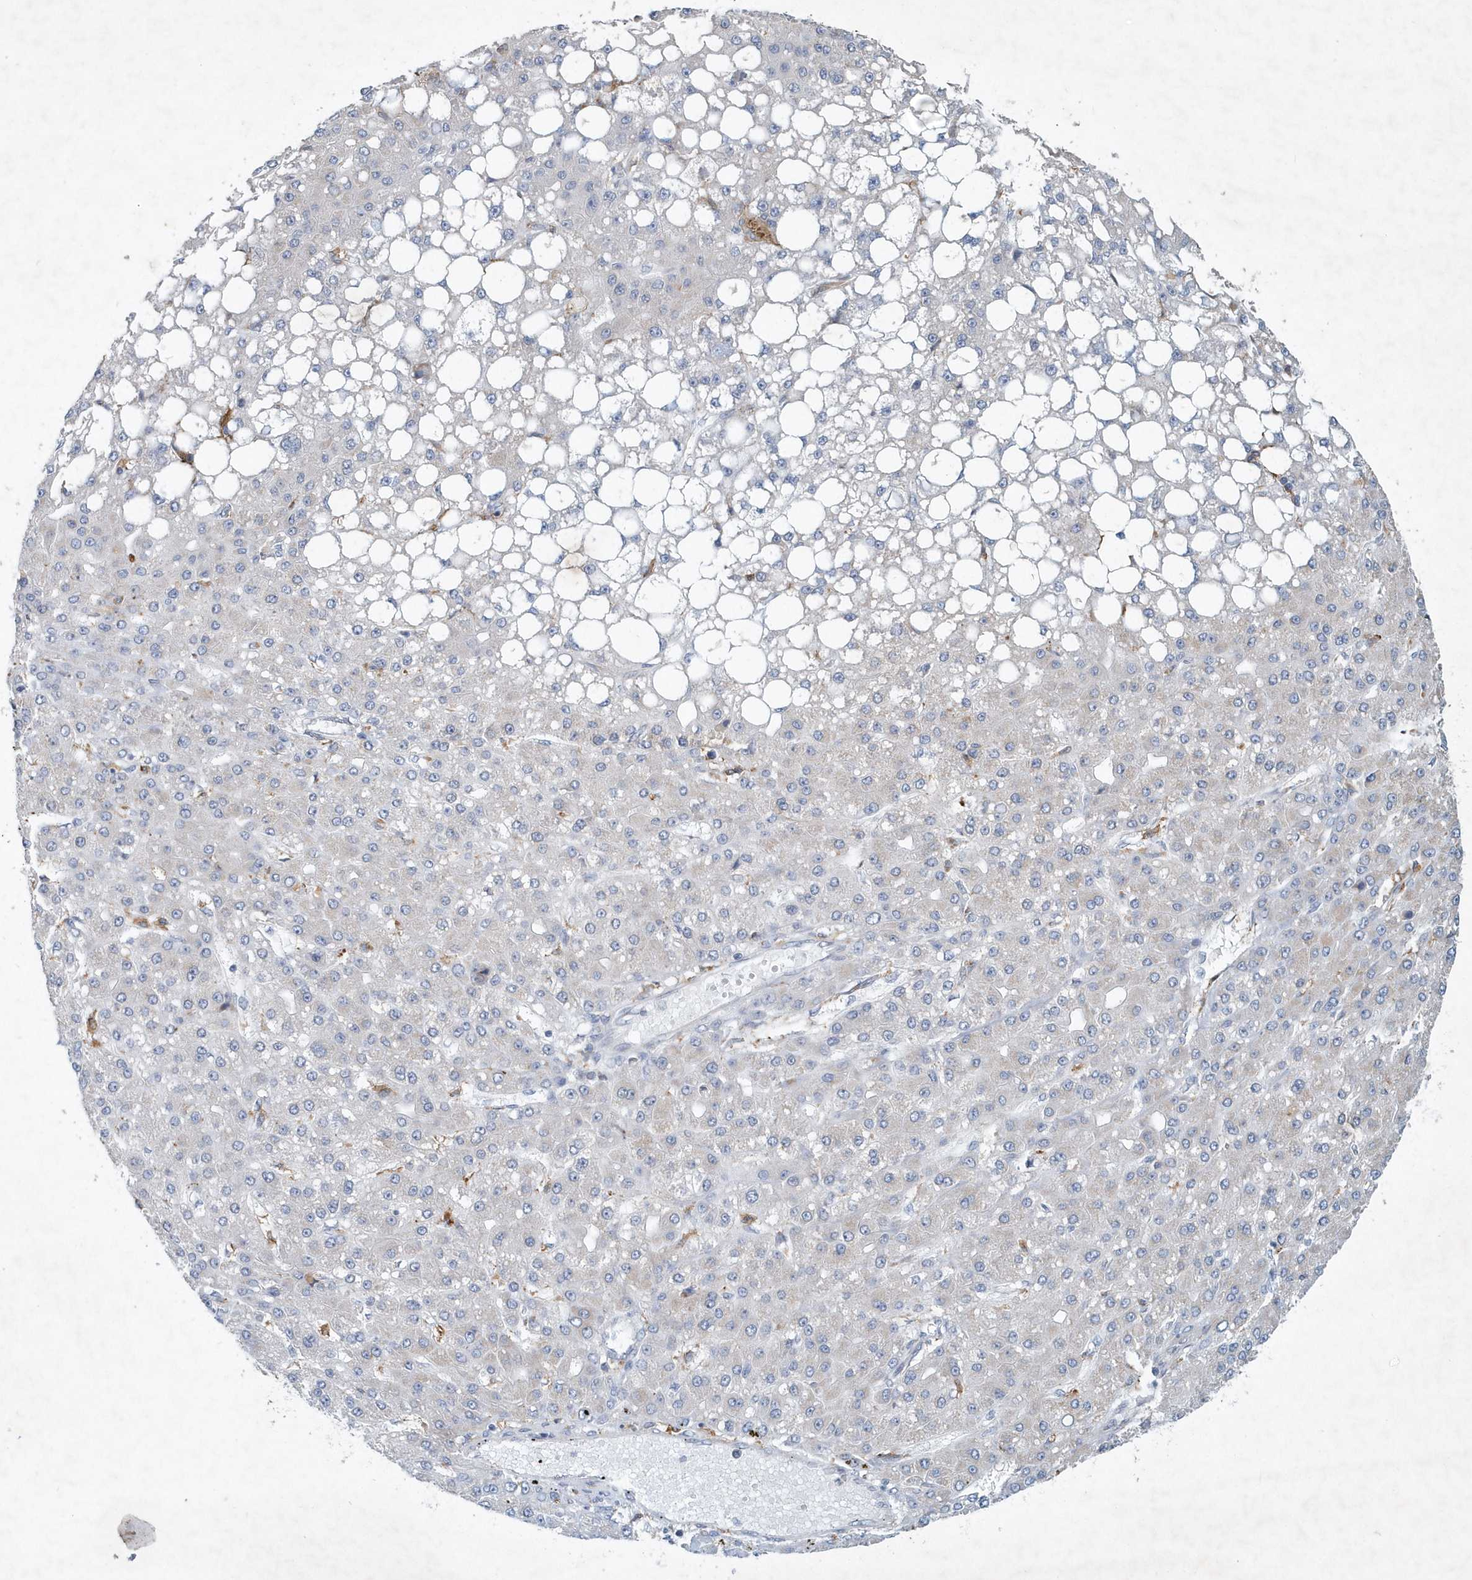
{"staining": {"intensity": "negative", "quantity": "none", "location": "none"}, "tissue": "liver cancer", "cell_type": "Tumor cells", "image_type": "cancer", "snomed": [{"axis": "morphology", "description": "Carcinoma, Hepatocellular, NOS"}, {"axis": "topography", "description": "Liver"}], "caption": "The histopathology image reveals no staining of tumor cells in liver hepatocellular carcinoma.", "gene": "P2RY10", "patient": {"sex": "male", "age": 67}}